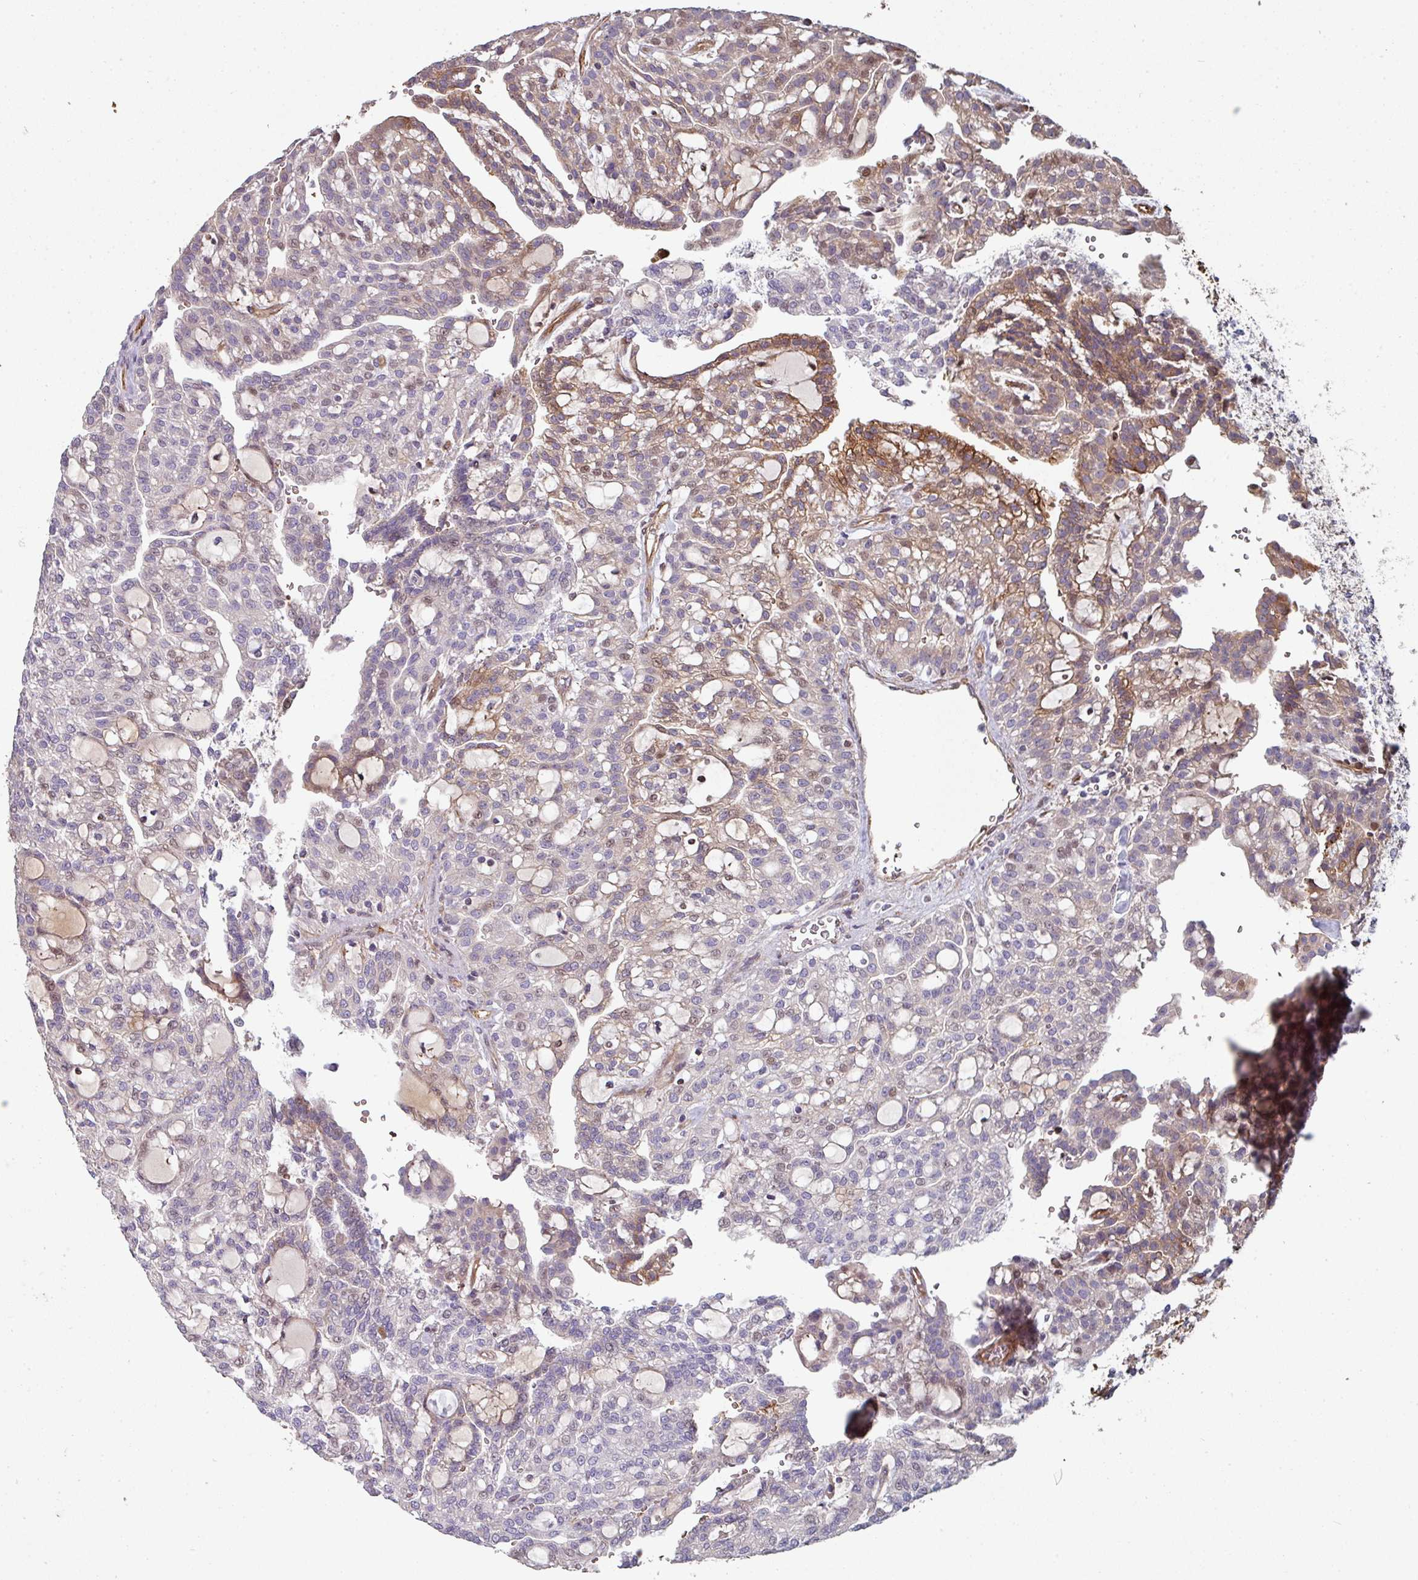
{"staining": {"intensity": "moderate", "quantity": "25%-75%", "location": "cytoplasmic/membranous"}, "tissue": "renal cancer", "cell_type": "Tumor cells", "image_type": "cancer", "snomed": [{"axis": "morphology", "description": "Adenocarcinoma, NOS"}, {"axis": "topography", "description": "Kidney"}], "caption": "Renal adenocarcinoma tissue displays moderate cytoplasmic/membranous expression in about 25%-75% of tumor cells The staining was performed using DAB, with brown indicating positive protein expression. Nuclei are stained blue with hematoxylin.", "gene": "ANO9", "patient": {"sex": "male", "age": 63}}